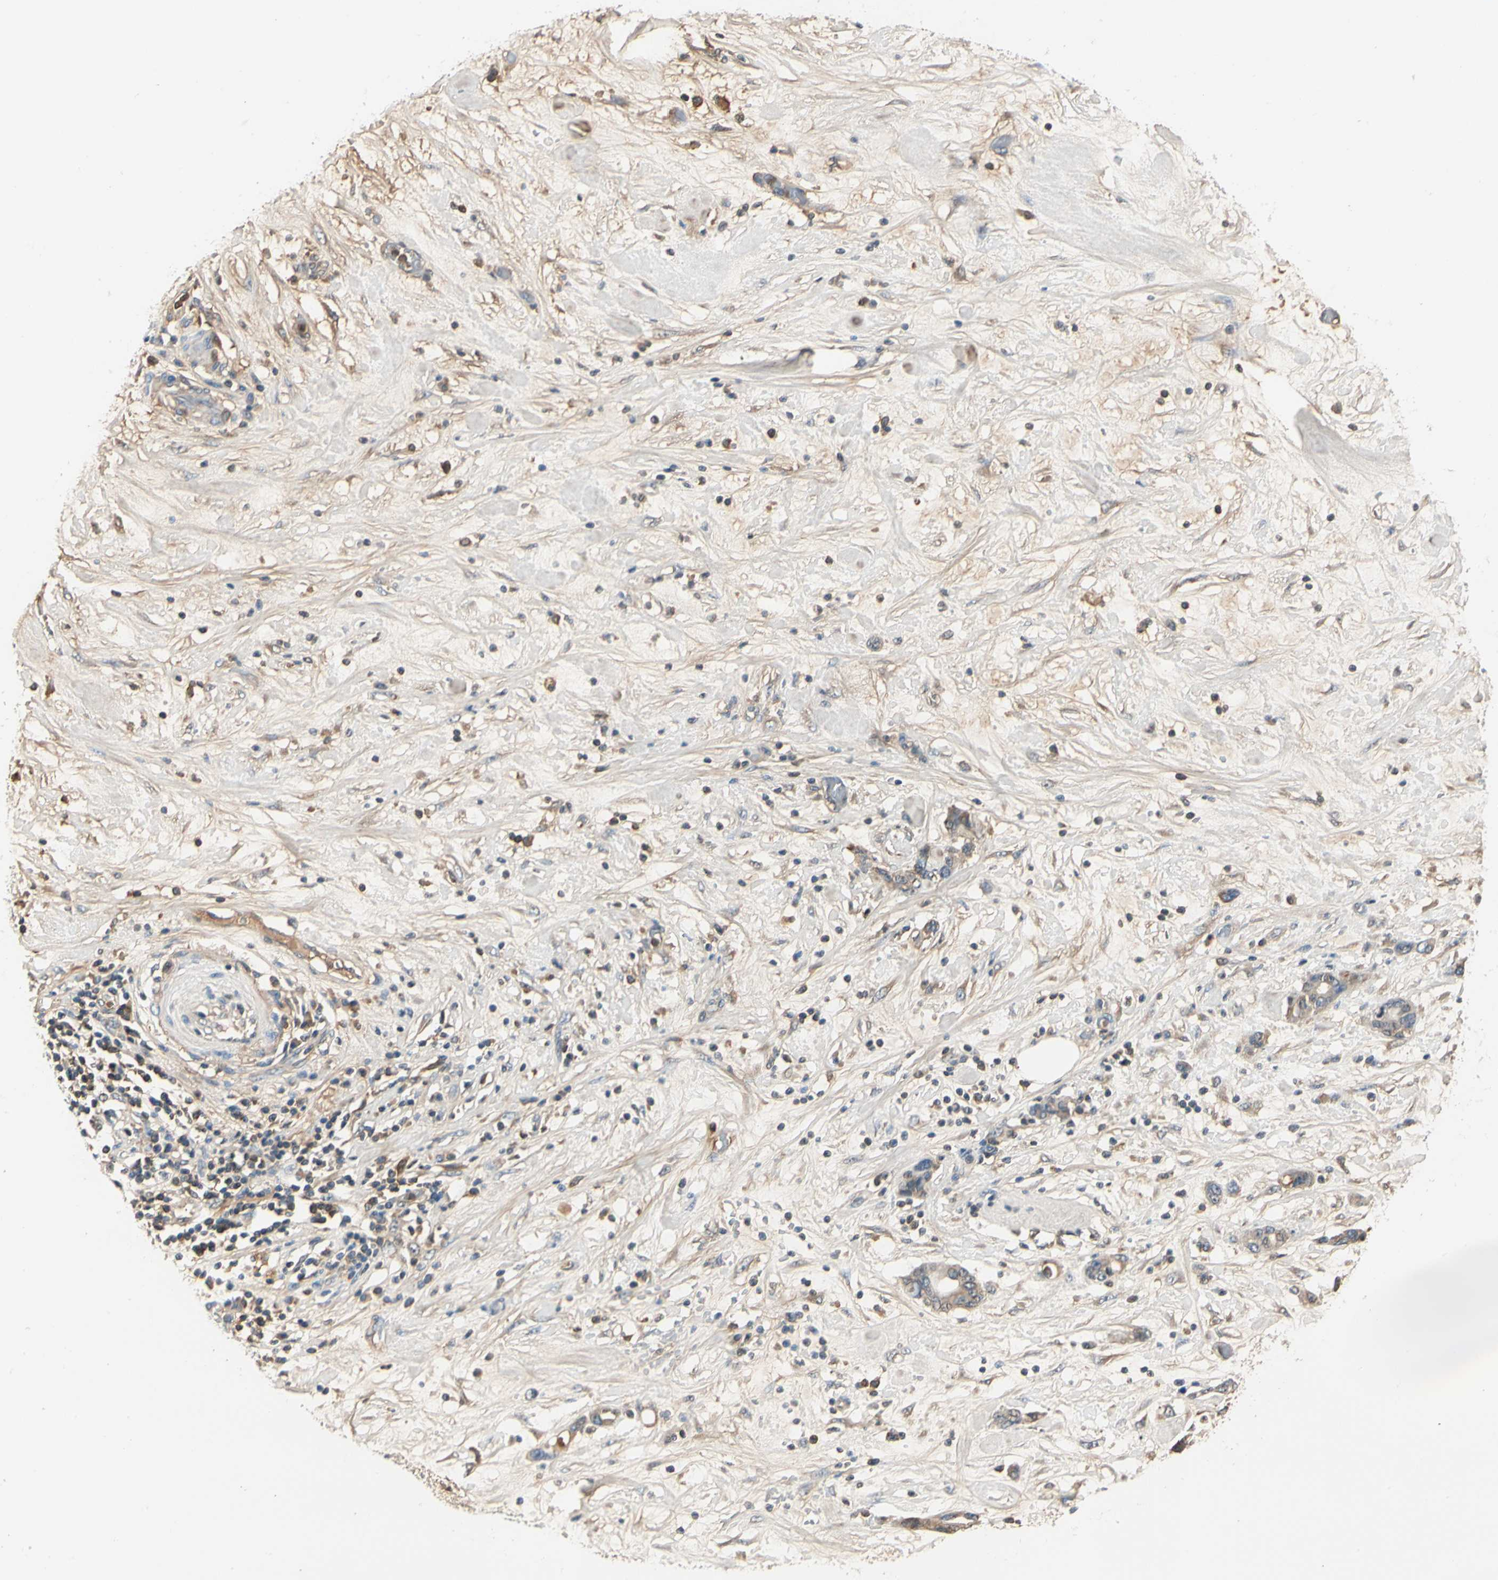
{"staining": {"intensity": "moderate", "quantity": ">75%", "location": "cytoplasmic/membranous"}, "tissue": "pancreatic cancer", "cell_type": "Tumor cells", "image_type": "cancer", "snomed": [{"axis": "morphology", "description": "Adenocarcinoma, NOS"}, {"axis": "topography", "description": "Pancreas"}], "caption": "There is medium levels of moderate cytoplasmic/membranous positivity in tumor cells of pancreatic cancer (adenocarcinoma), as demonstrated by immunohistochemical staining (brown color).", "gene": "LAMB3", "patient": {"sex": "female", "age": 57}}